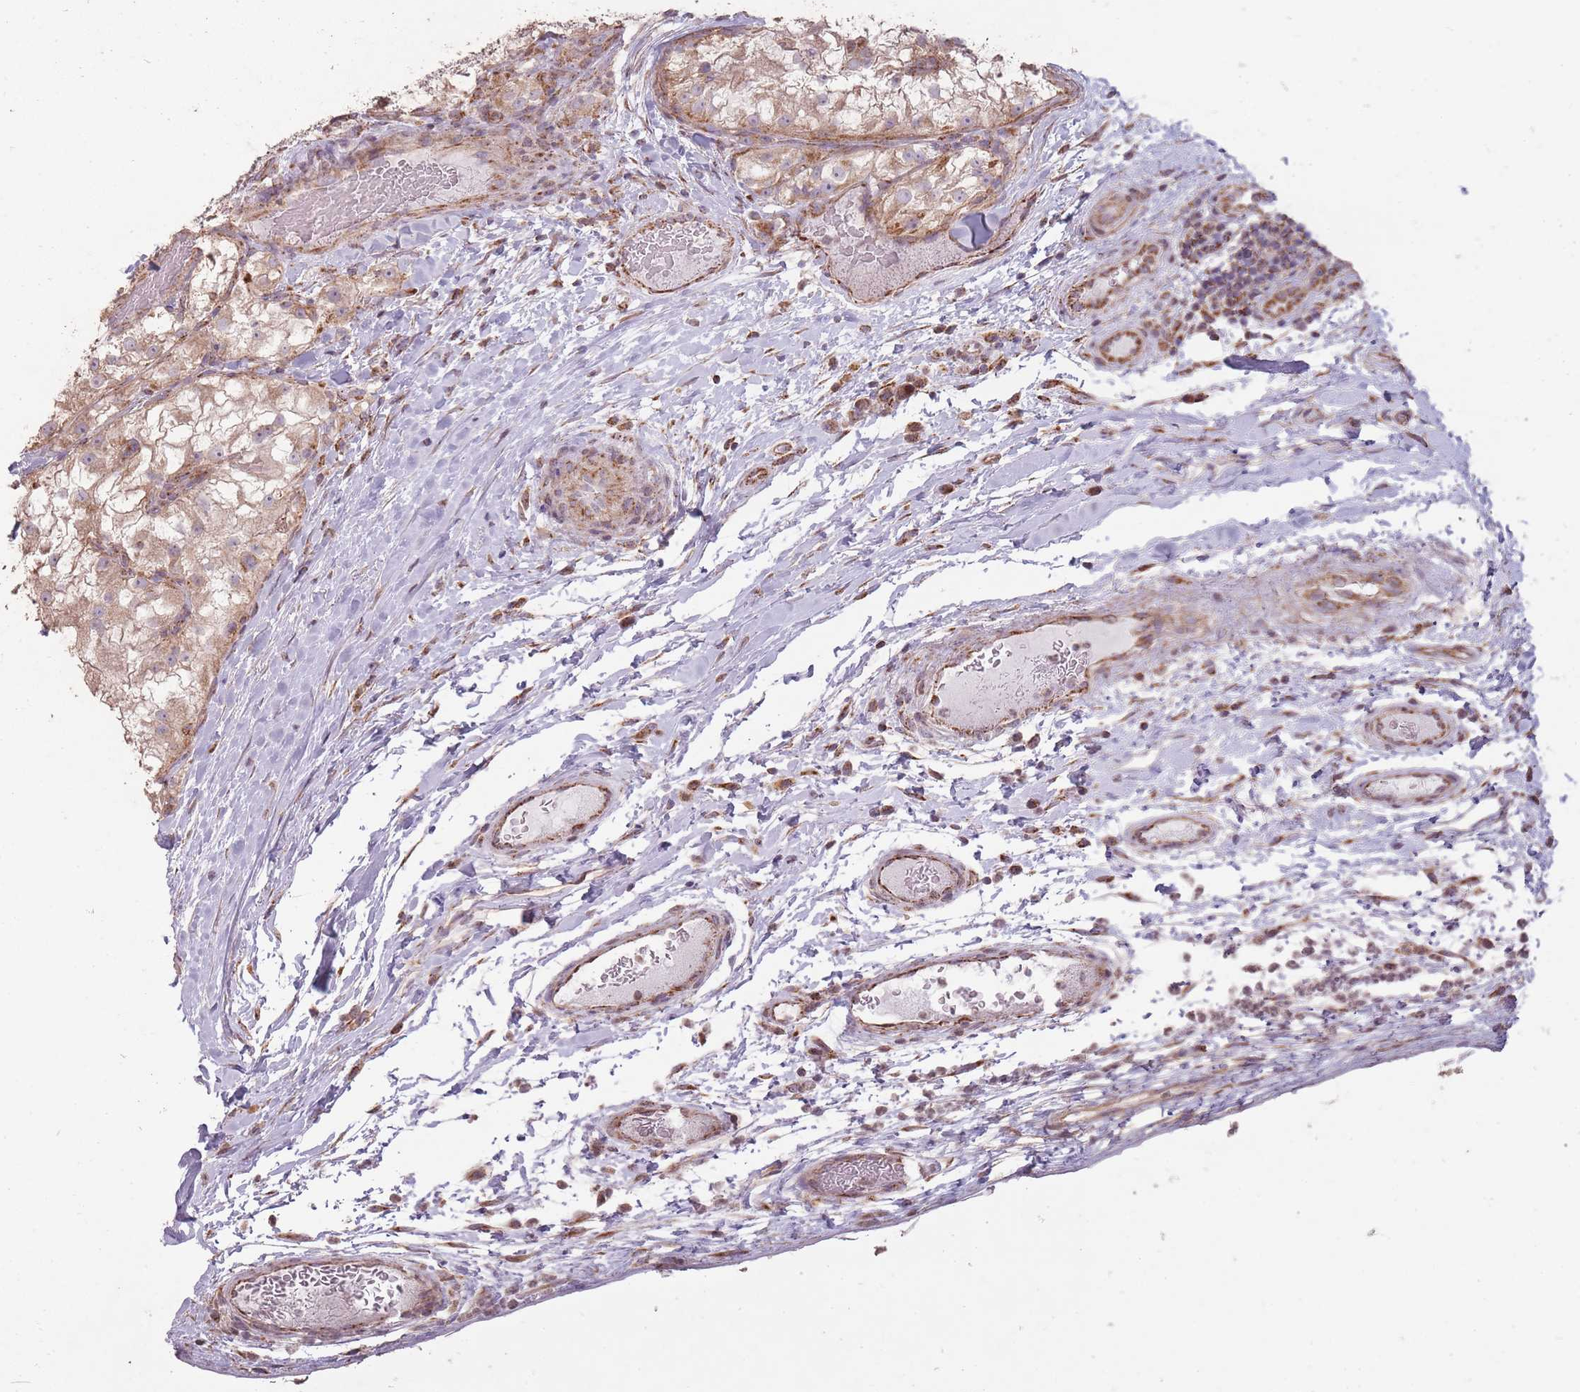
{"staining": {"intensity": "moderate", "quantity": "25%-75%", "location": "cytoplasmic/membranous"}, "tissue": "renal cancer", "cell_type": "Tumor cells", "image_type": "cancer", "snomed": [{"axis": "morphology", "description": "Adenocarcinoma, NOS"}, {"axis": "topography", "description": "Kidney"}], "caption": "An immunohistochemistry image of neoplastic tissue is shown. Protein staining in brown shows moderate cytoplasmic/membranous positivity in adenocarcinoma (renal) within tumor cells.", "gene": "CNOT8", "patient": {"sex": "female", "age": 72}}